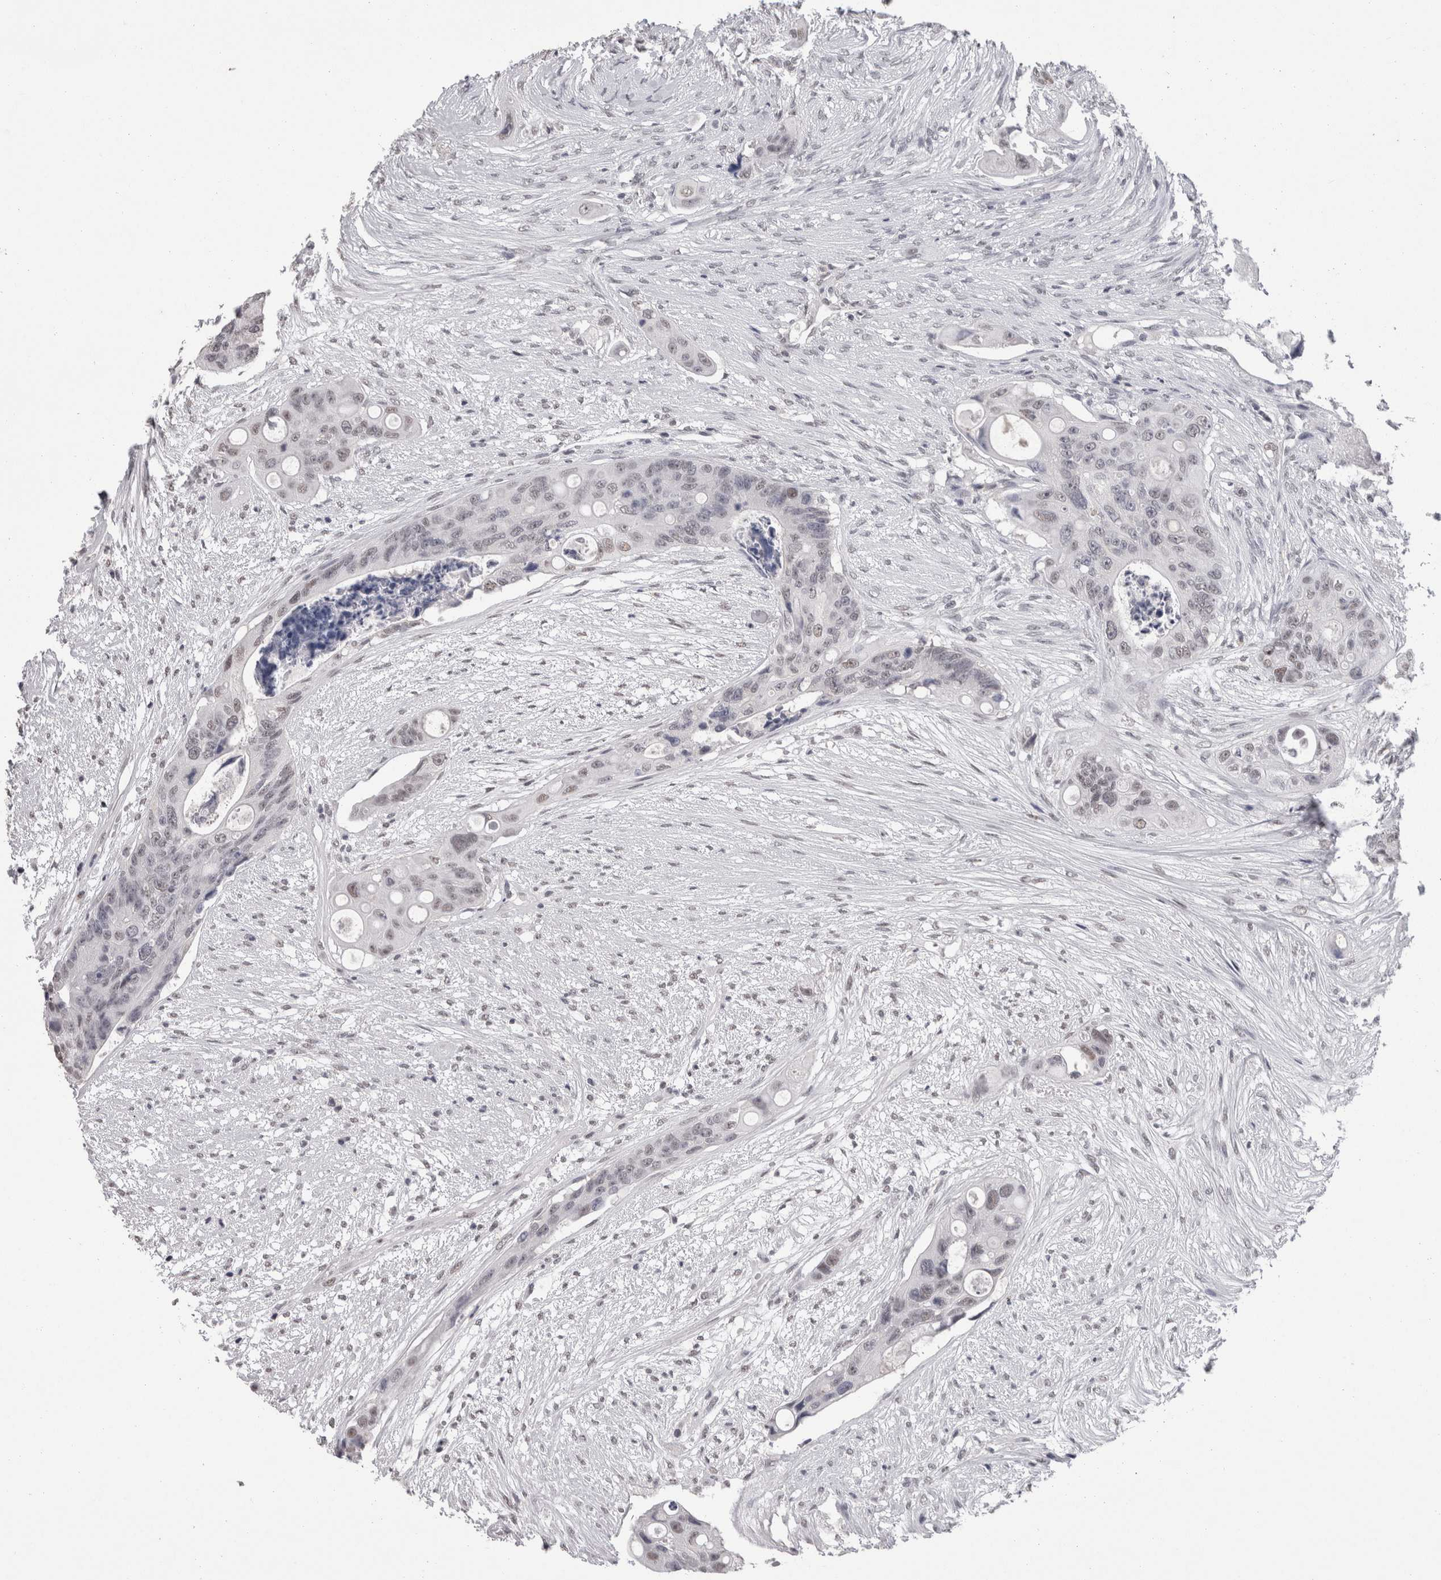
{"staining": {"intensity": "weak", "quantity": ">75%", "location": "nuclear"}, "tissue": "colorectal cancer", "cell_type": "Tumor cells", "image_type": "cancer", "snomed": [{"axis": "morphology", "description": "Adenocarcinoma, NOS"}, {"axis": "topography", "description": "Colon"}], "caption": "High-power microscopy captured an immunohistochemistry (IHC) micrograph of colorectal cancer, revealing weak nuclear expression in approximately >75% of tumor cells. The staining was performed using DAB (3,3'-diaminobenzidine), with brown indicating positive protein expression. Nuclei are stained blue with hematoxylin.", "gene": "DDX17", "patient": {"sex": "female", "age": 57}}